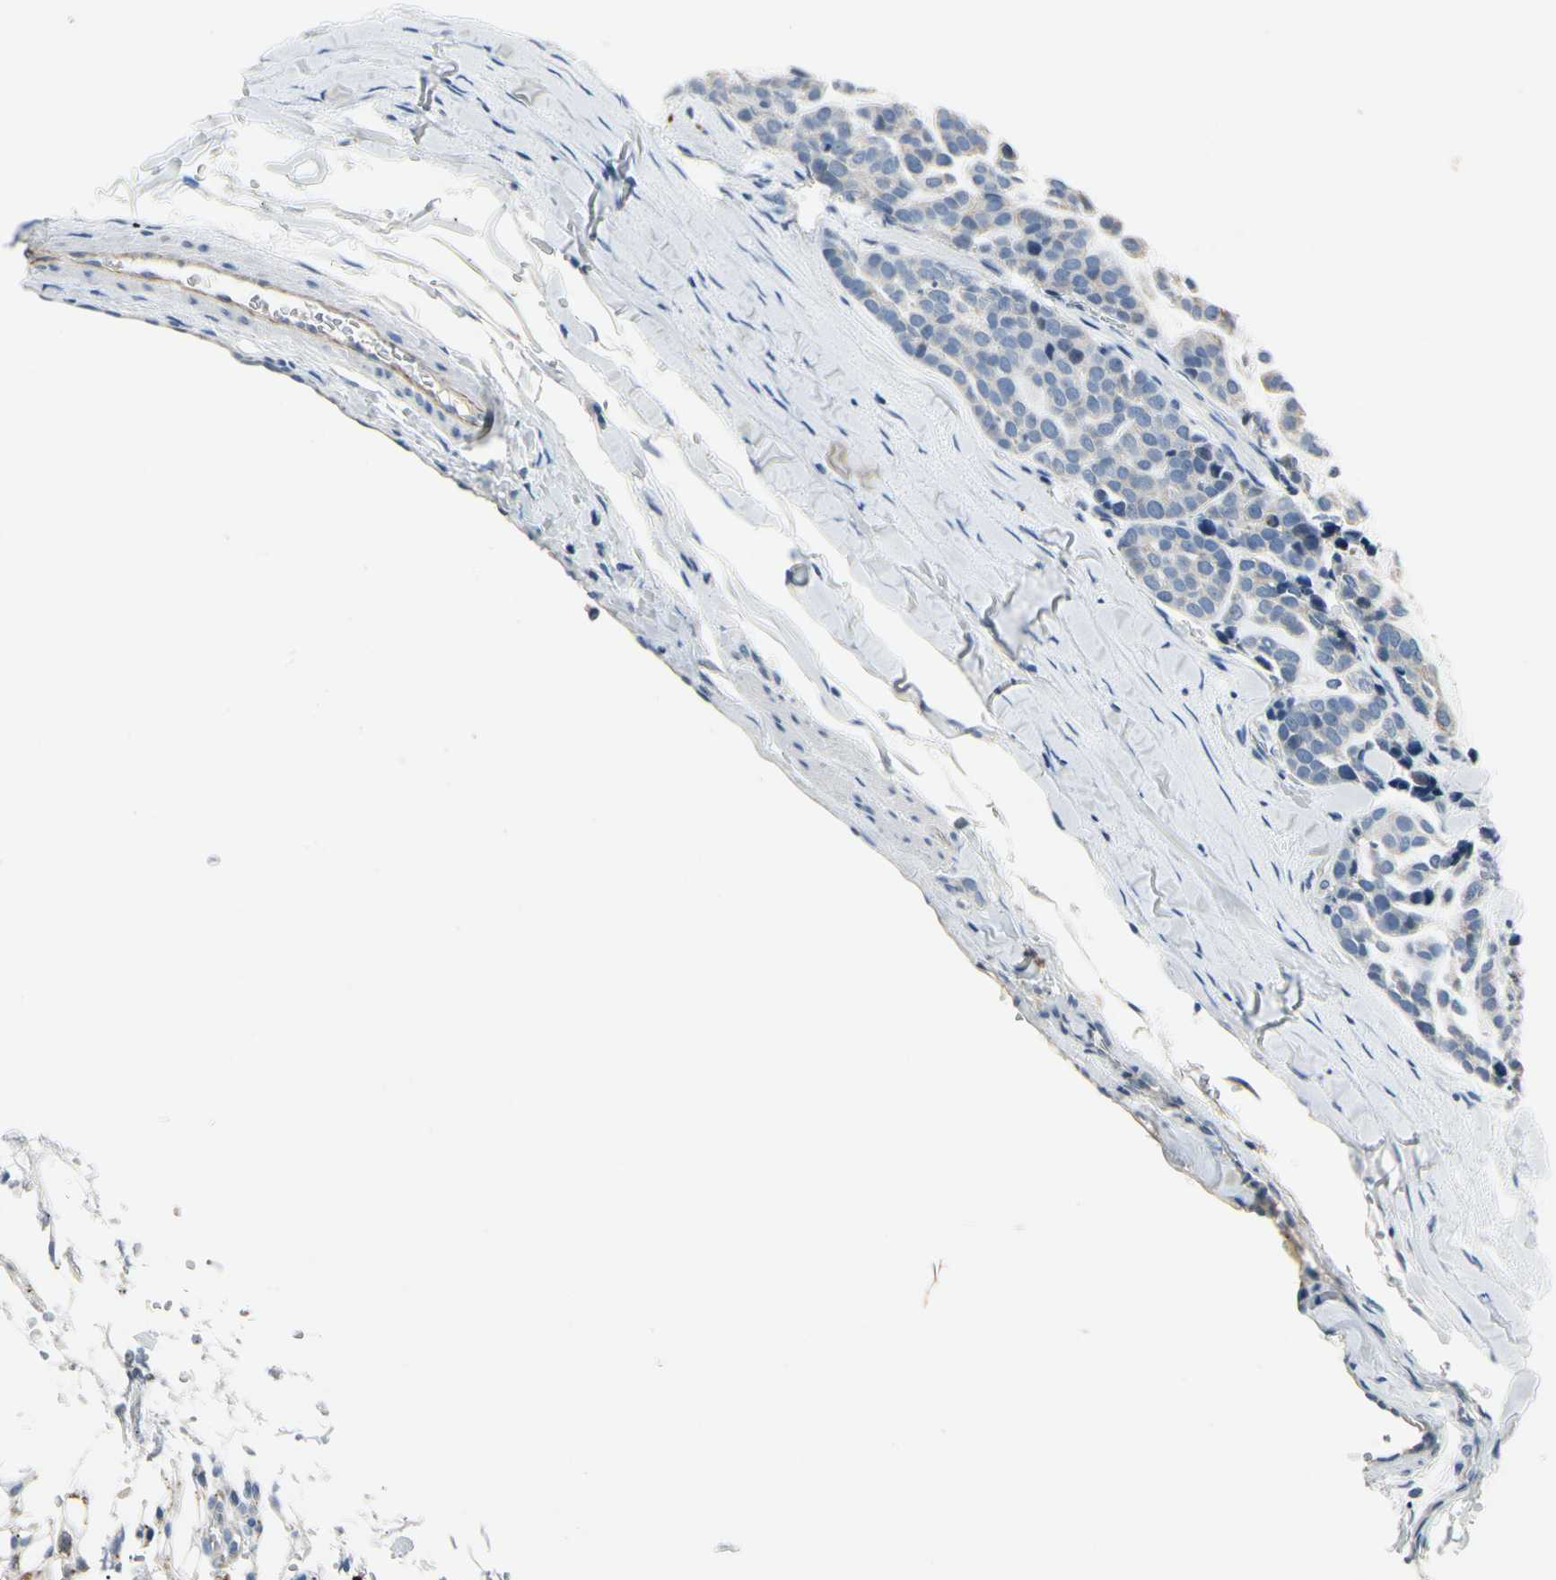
{"staining": {"intensity": "negative", "quantity": "none", "location": "none"}, "tissue": "head and neck cancer", "cell_type": "Tumor cells", "image_type": "cancer", "snomed": [{"axis": "morphology", "description": "Adenocarcinoma, NOS"}, {"axis": "morphology", "description": "Adenoma, NOS"}, {"axis": "topography", "description": "Head-Neck"}], "caption": "A high-resolution photomicrograph shows immunohistochemistry staining of head and neck adenocarcinoma, which reveals no significant positivity in tumor cells. Brightfield microscopy of immunohistochemistry stained with DAB (3,3'-diaminobenzidine) (brown) and hematoxylin (blue), captured at high magnification.", "gene": "CPA3", "patient": {"sex": "female", "age": 55}}